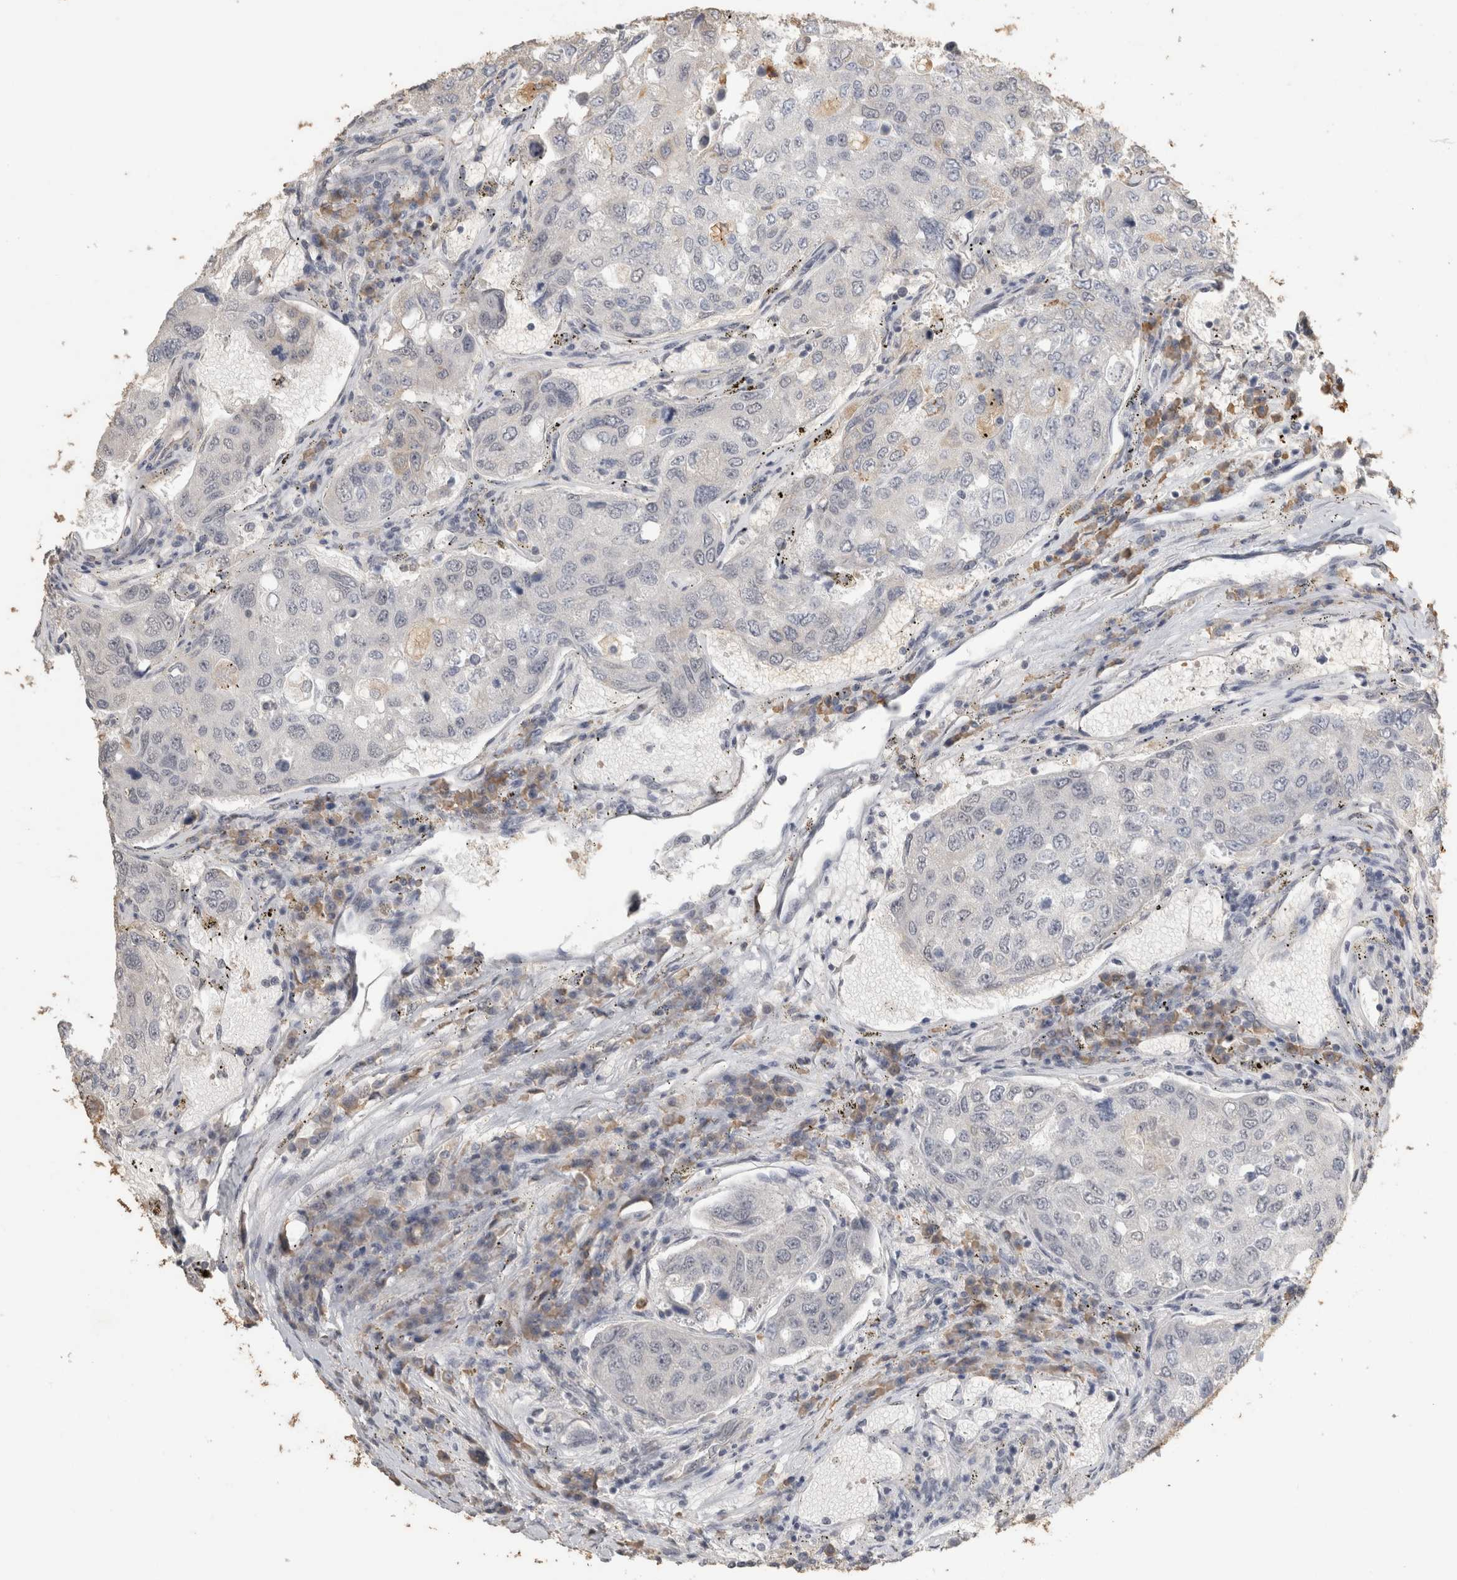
{"staining": {"intensity": "negative", "quantity": "none", "location": "none"}, "tissue": "urothelial cancer", "cell_type": "Tumor cells", "image_type": "cancer", "snomed": [{"axis": "morphology", "description": "Urothelial carcinoma, High grade"}, {"axis": "topography", "description": "Lymph node"}, {"axis": "topography", "description": "Urinary bladder"}], "caption": "Image shows no protein expression in tumor cells of urothelial cancer tissue. (Immunohistochemistry, brightfield microscopy, high magnification).", "gene": "REPS2", "patient": {"sex": "male", "age": 51}}